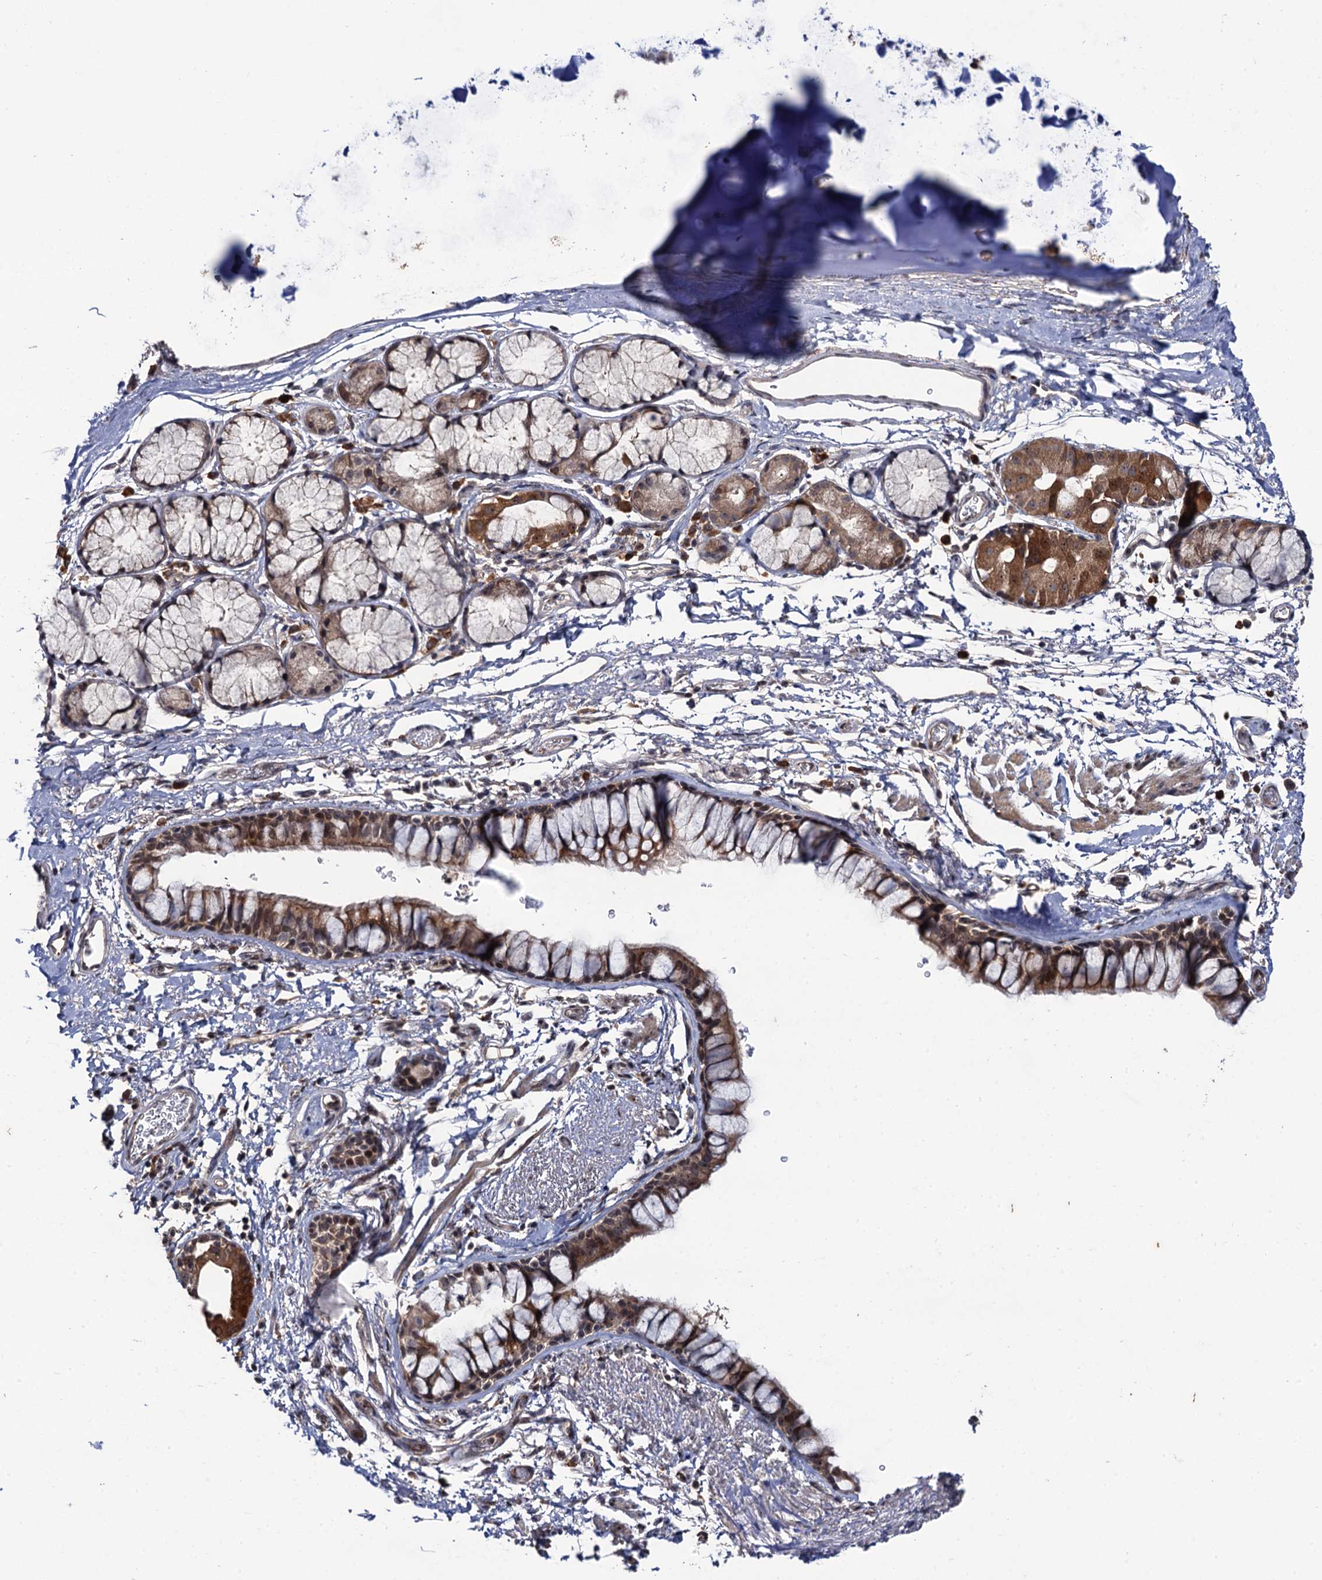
{"staining": {"intensity": "moderate", "quantity": "25%-75%", "location": "cytoplasmic/membranous"}, "tissue": "bronchus", "cell_type": "Respiratory epithelial cells", "image_type": "normal", "snomed": [{"axis": "morphology", "description": "Normal tissue, NOS"}, {"axis": "topography", "description": "Bronchus"}], "caption": "High-power microscopy captured an IHC photomicrograph of unremarkable bronchus, revealing moderate cytoplasmic/membranous positivity in approximately 25%-75% of respiratory epithelial cells.", "gene": "LRRC63", "patient": {"sex": "male", "age": 65}}